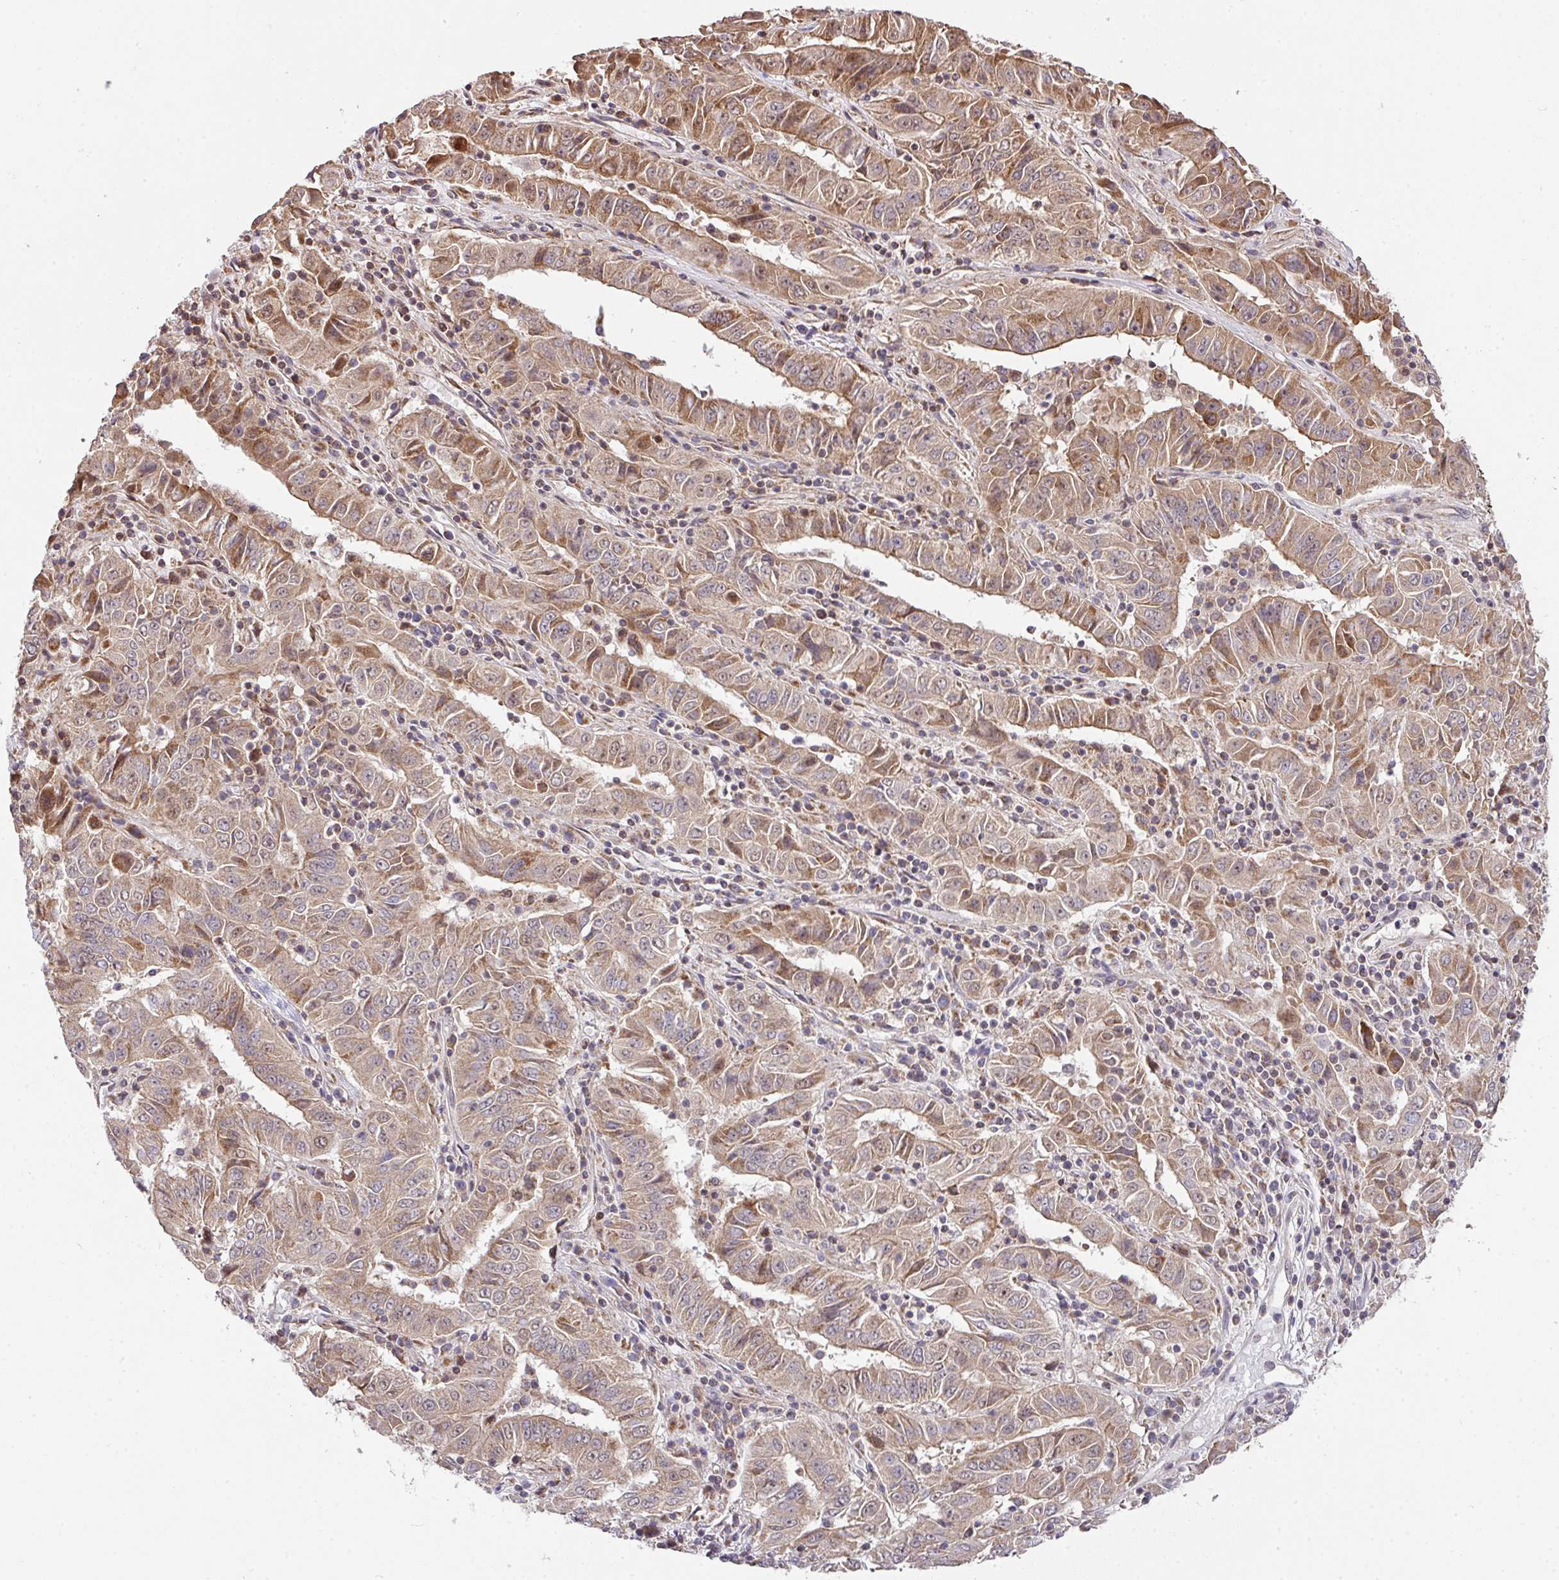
{"staining": {"intensity": "moderate", "quantity": ">75%", "location": "cytoplasmic/membranous"}, "tissue": "pancreatic cancer", "cell_type": "Tumor cells", "image_type": "cancer", "snomed": [{"axis": "morphology", "description": "Adenocarcinoma, NOS"}, {"axis": "topography", "description": "Pancreas"}], "caption": "Immunohistochemistry (IHC) of human pancreatic cancer displays medium levels of moderate cytoplasmic/membranous staining in approximately >75% of tumor cells.", "gene": "PLK1", "patient": {"sex": "male", "age": 63}}